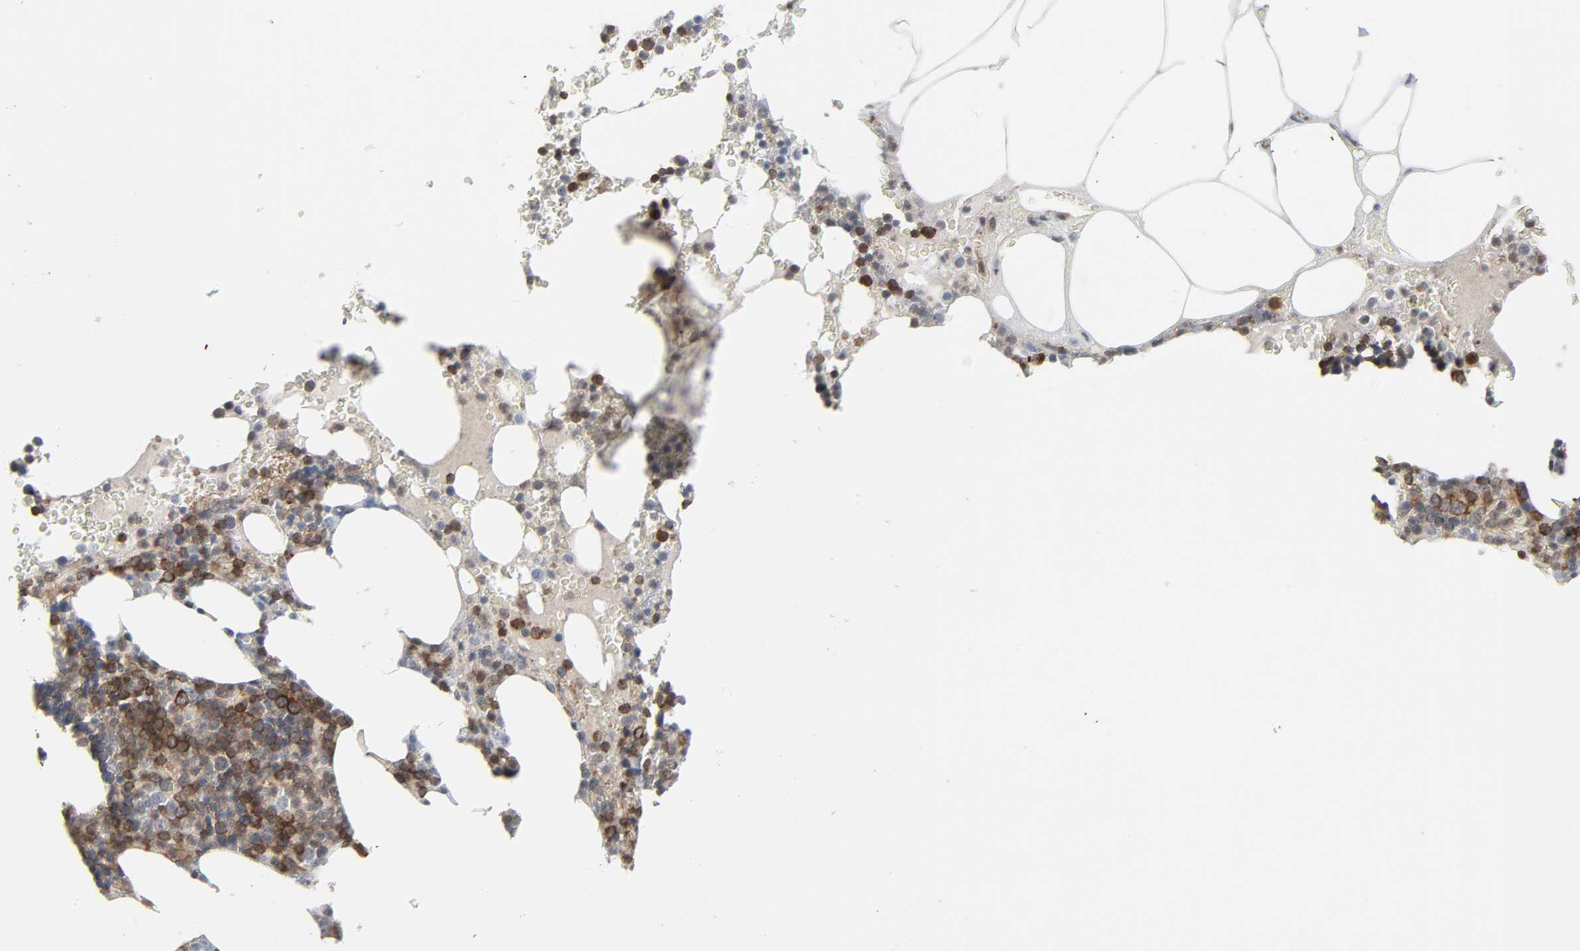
{"staining": {"intensity": "strong", "quantity": ">75%", "location": "cytoplasmic/membranous"}, "tissue": "bone marrow", "cell_type": "Hematopoietic cells", "image_type": "normal", "snomed": [{"axis": "morphology", "description": "Normal tissue, NOS"}, {"axis": "topography", "description": "Bone marrow"}], "caption": "An IHC micrograph of normal tissue is shown. Protein staining in brown shows strong cytoplasmic/membranous positivity in bone marrow within hematopoietic cells. The protein is stained brown, and the nuclei are stained in blue (DAB (3,3'-diaminobenzidine) IHC with brightfield microscopy, high magnification).", "gene": "GSK3A", "patient": {"sex": "female", "age": 66}}